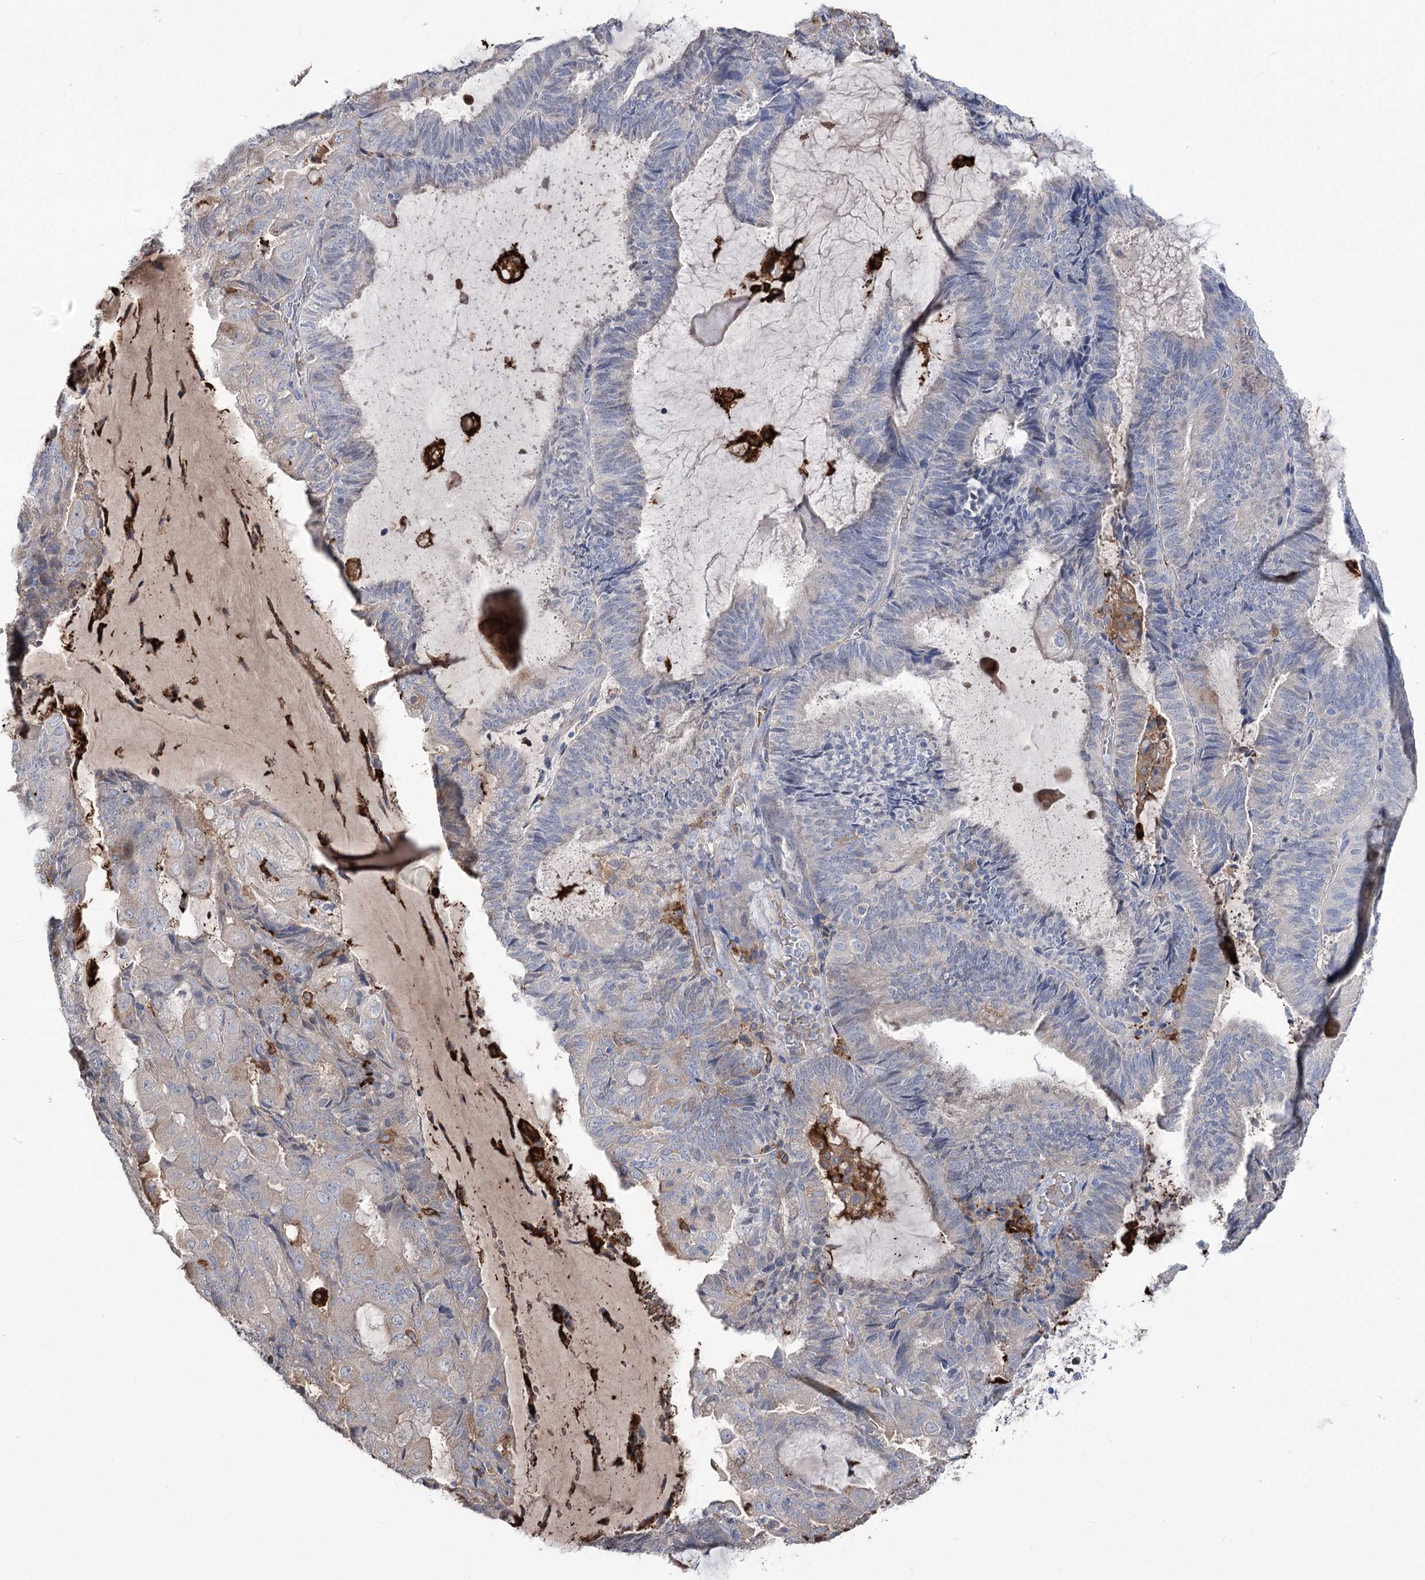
{"staining": {"intensity": "negative", "quantity": "none", "location": "none"}, "tissue": "endometrial cancer", "cell_type": "Tumor cells", "image_type": "cancer", "snomed": [{"axis": "morphology", "description": "Adenocarcinoma, NOS"}, {"axis": "topography", "description": "Endometrium"}], "caption": "High power microscopy photomicrograph of an IHC micrograph of endometrial cancer, revealing no significant staining in tumor cells.", "gene": "ZNF622", "patient": {"sex": "female", "age": 81}}